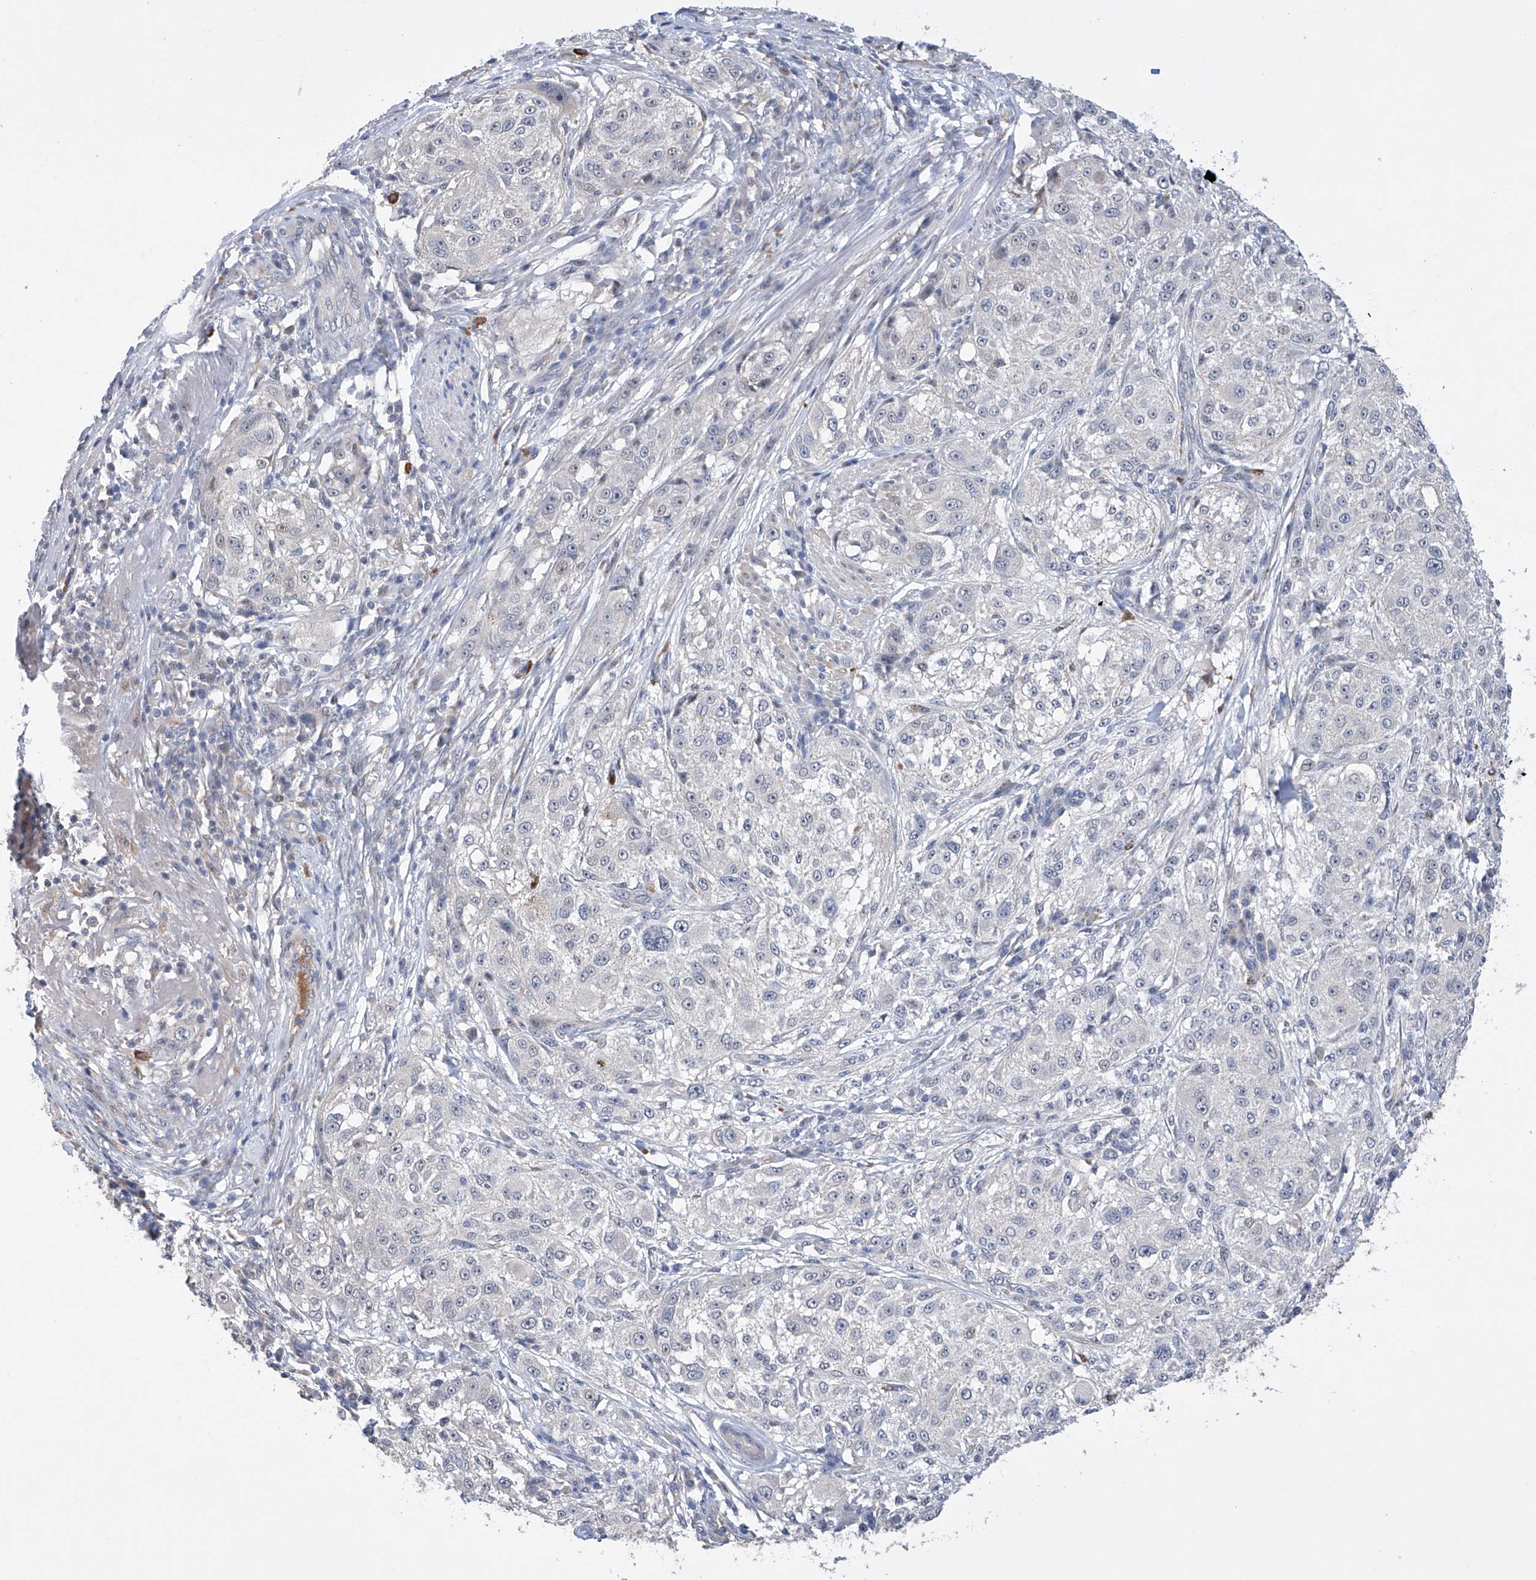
{"staining": {"intensity": "negative", "quantity": "none", "location": "none"}, "tissue": "melanoma", "cell_type": "Tumor cells", "image_type": "cancer", "snomed": [{"axis": "morphology", "description": "Necrosis, NOS"}, {"axis": "morphology", "description": "Malignant melanoma, NOS"}, {"axis": "topography", "description": "Skin"}], "caption": "Human malignant melanoma stained for a protein using immunohistochemistry (IHC) shows no expression in tumor cells.", "gene": "AFG1L", "patient": {"sex": "female", "age": 87}}